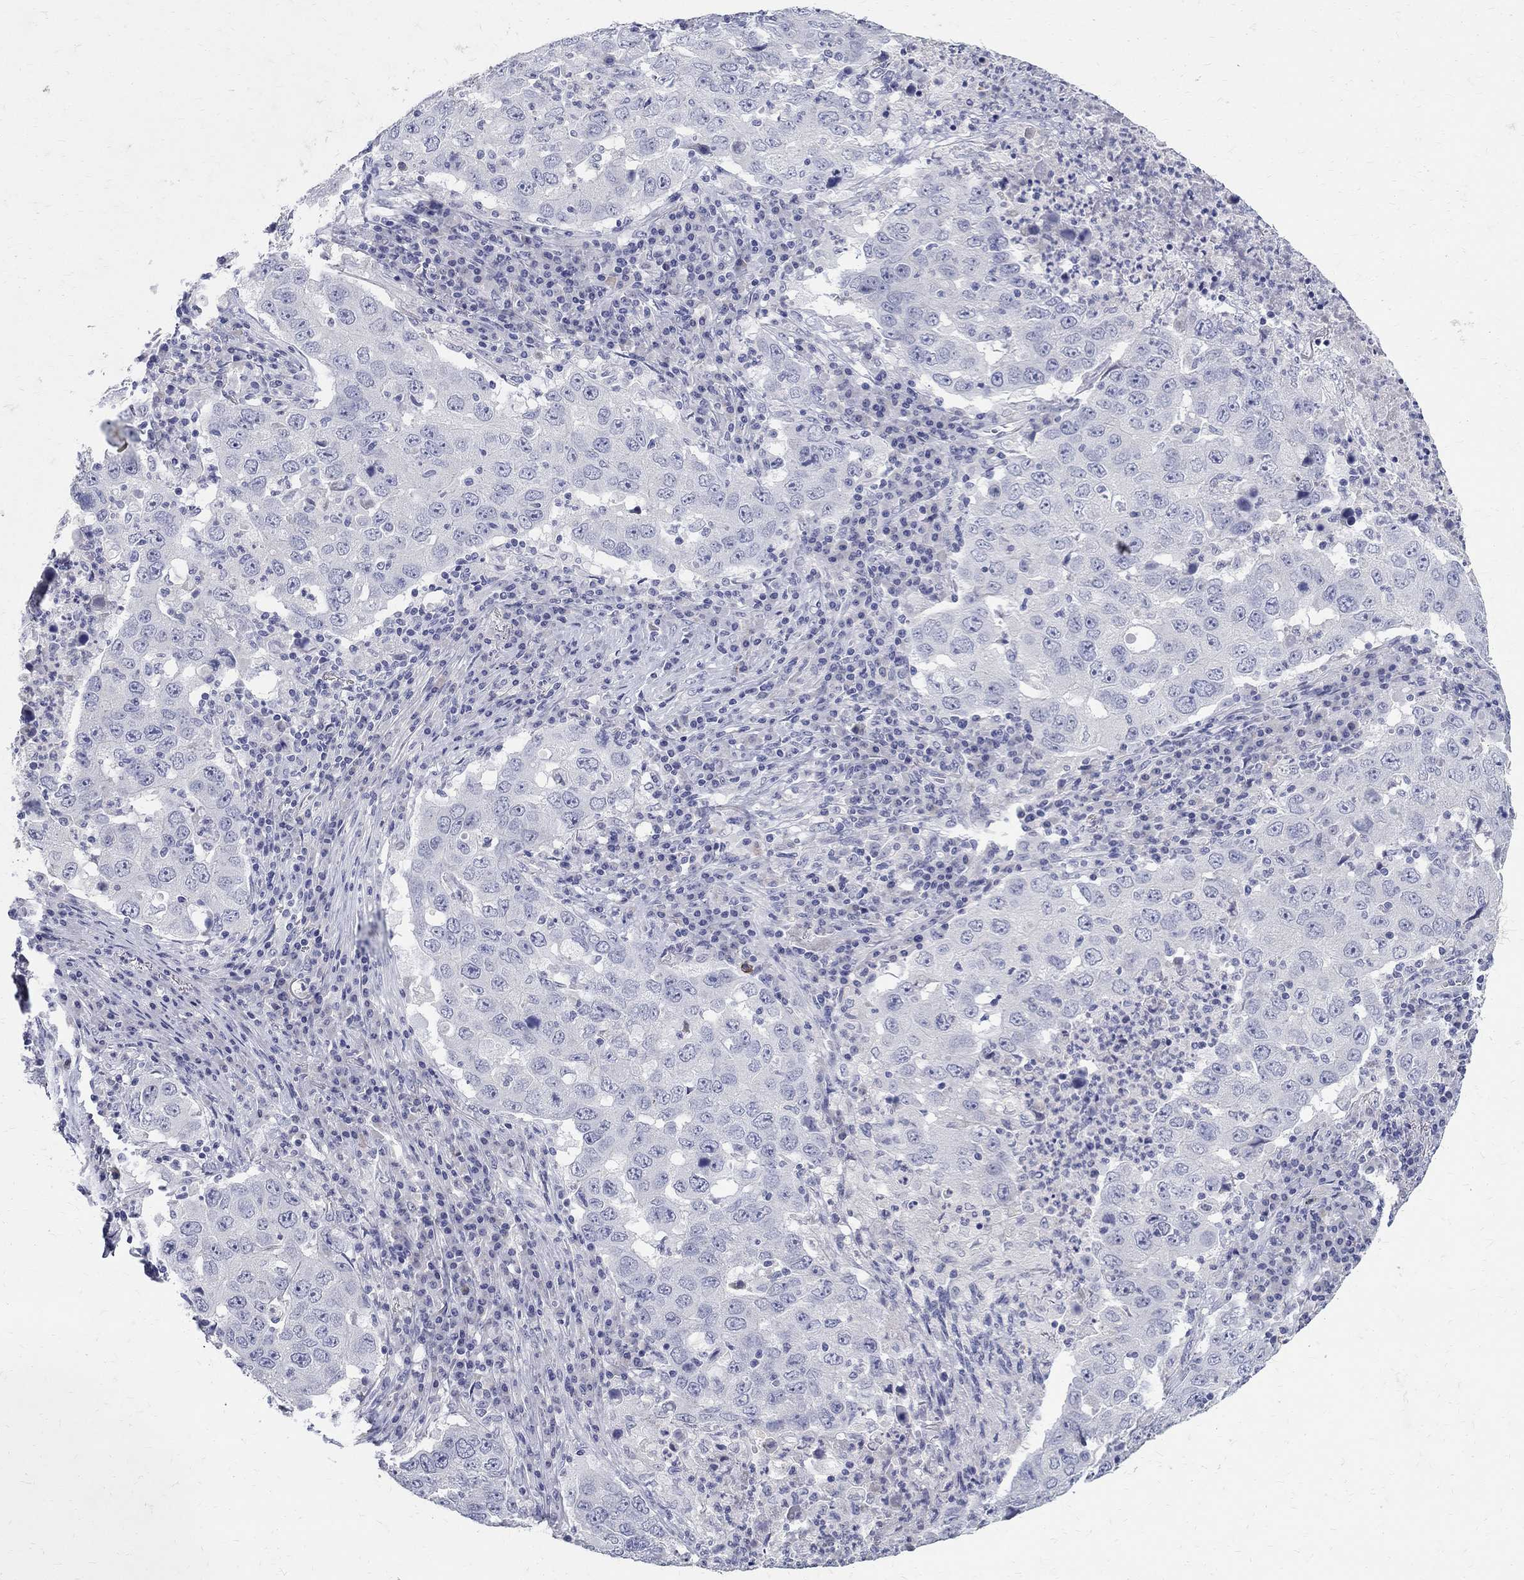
{"staining": {"intensity": "negative", "quantity": "none", "location": "none"}, "tissue": "lung cancer", "cell_type": "Tumor cells", "image_type": "cancer", "snomed": [{"axis": "morphology", "description": "Adenocarcinoma, NOS"}, {"axis": "topography", "description": "Lung"}], "caption": "Tumor cells show no significant protein positivity in lung cancer.", "gene": "SOX2", "patient": {"sex": "male", "age": 73}}